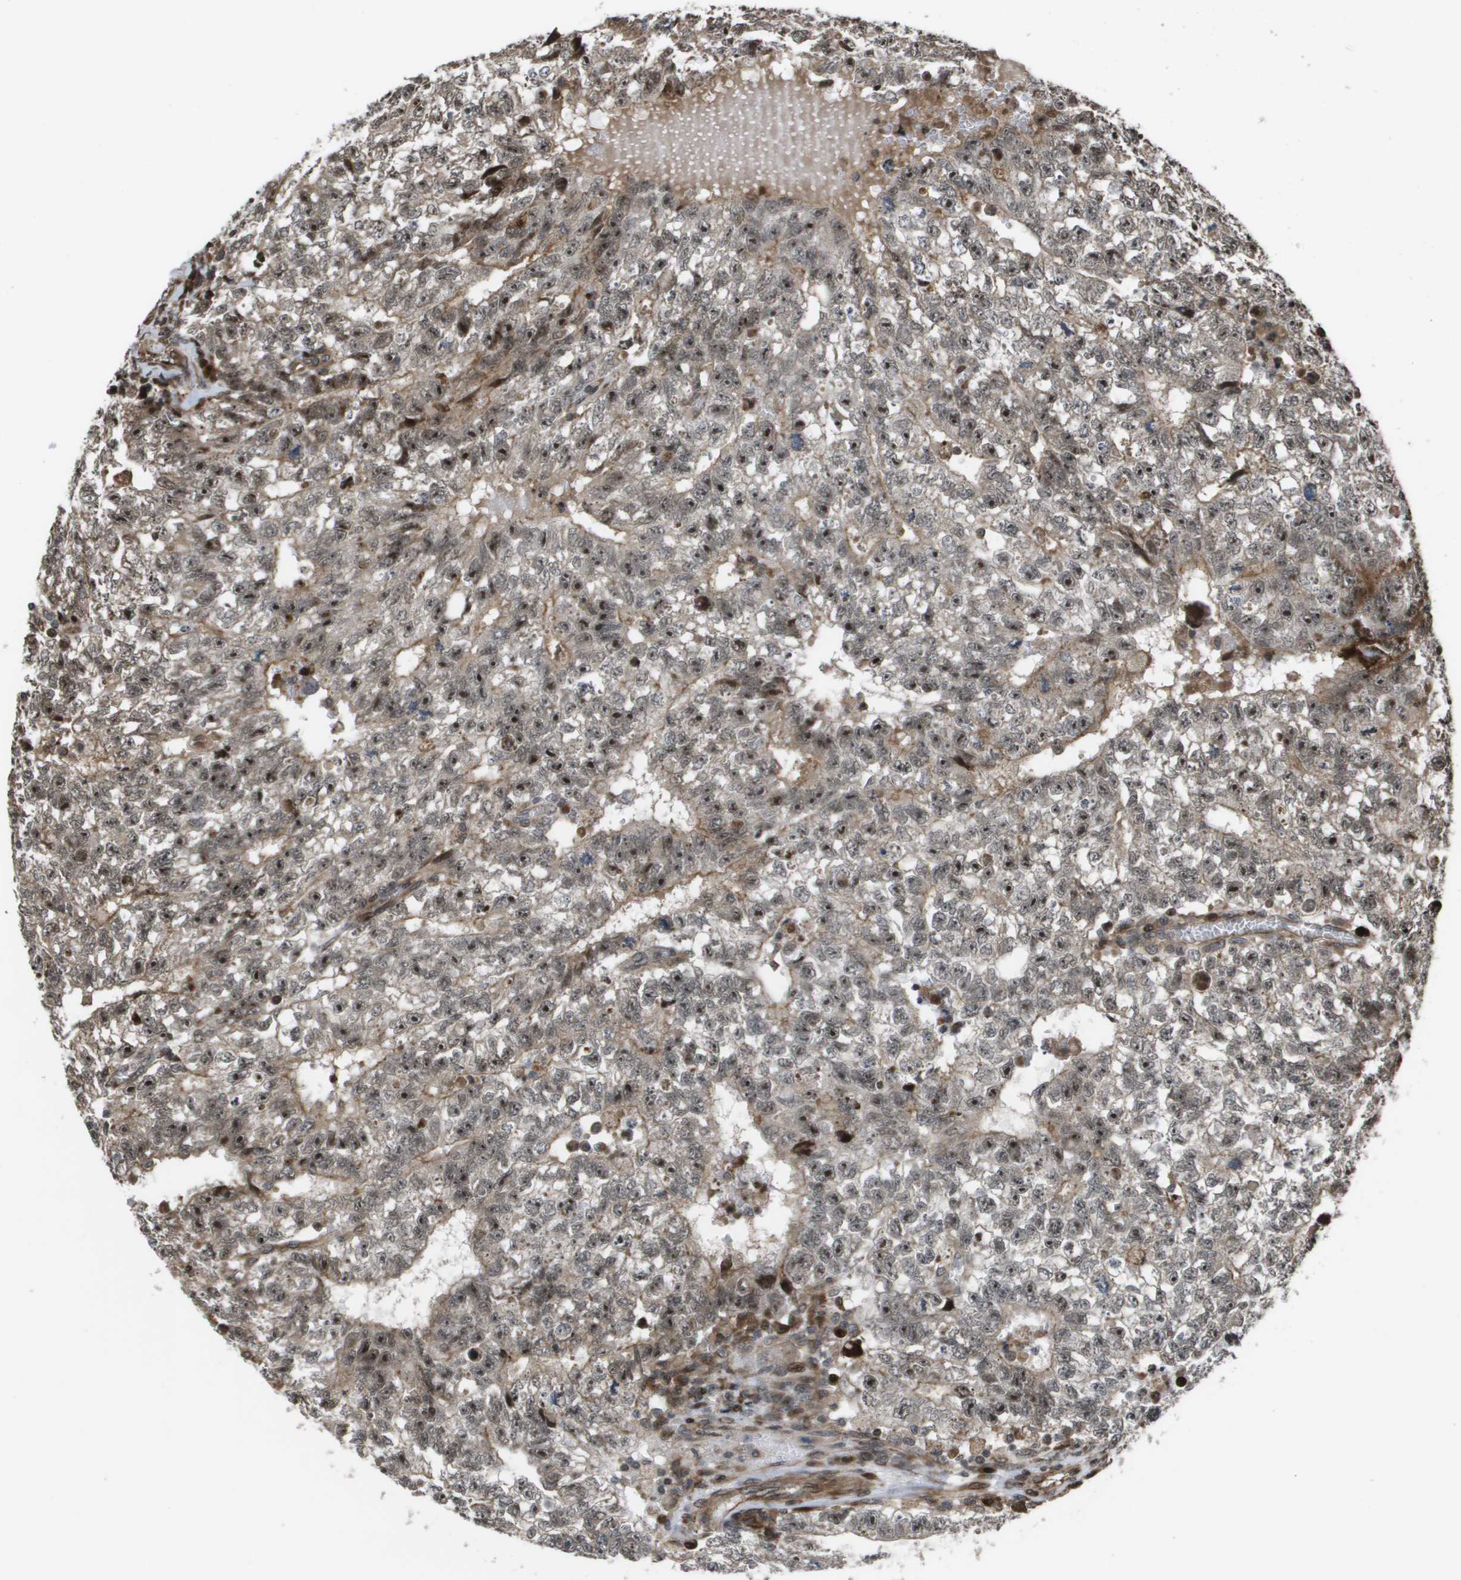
{"staining": {"intensity": "moderate", "quantity": ">75%", "location": "nuclear"}, "tissue": "testis cancer", "cell_type": "Tumor cells", "image_type": "cancer", "snomed": [{"axis": "morphology", "description": "Seminoma, NOS"}, {"axis": "morphology", "description": "Carcinoma, Embryonal, NOS"}, {"axis": "topography", "description": "Testis"}], "caption": "Immunohistochemistry of testis cancer (seminoma) demonstrates medium levels of moderate nuclear staining in about >75% of tumor cells.", "gene": "AXIN2", "patient": {"sex": "male", "age": 38}}